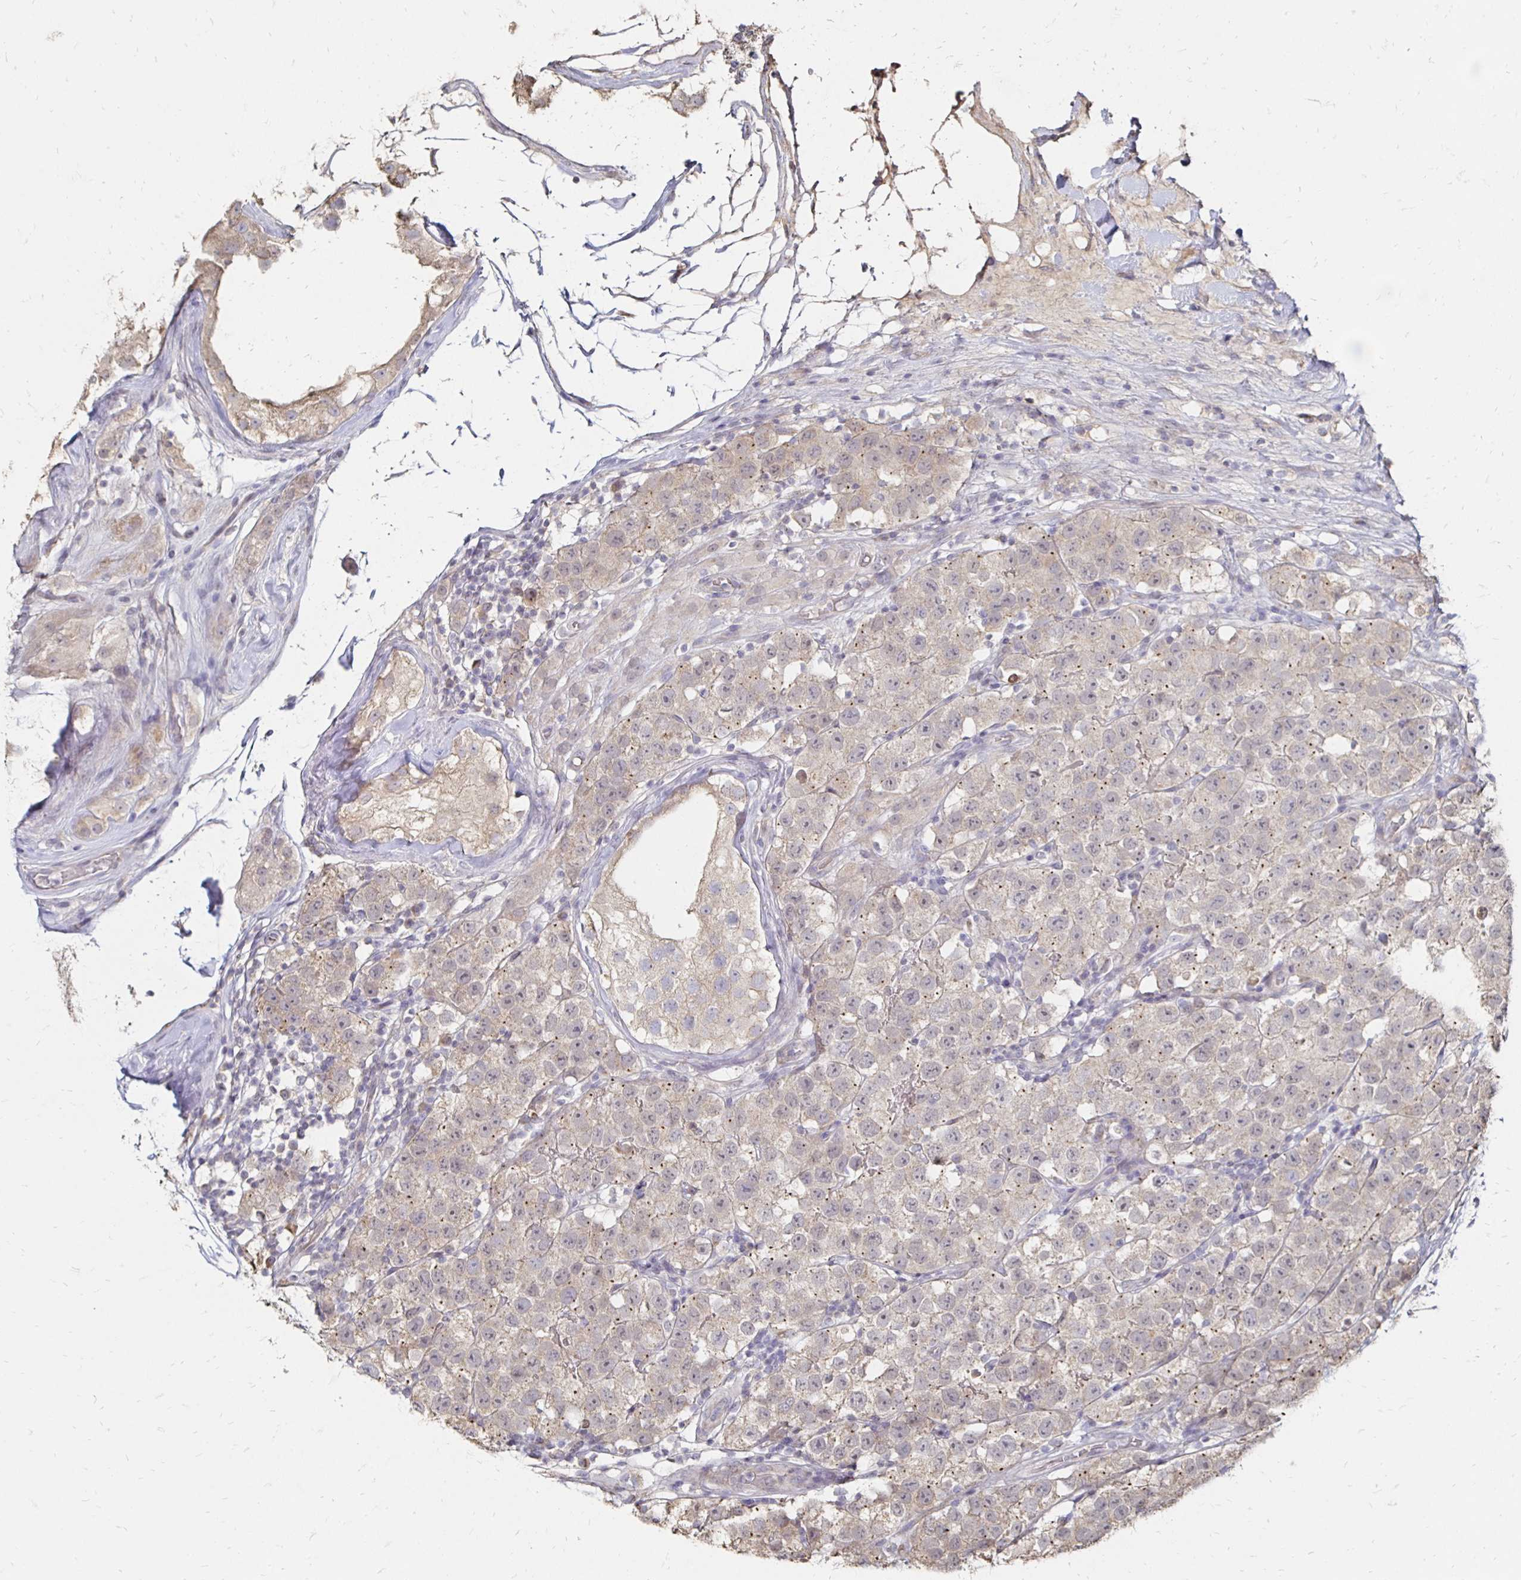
{"staining": {"intensity": "weak", "quantity": "<25%", "location": "cytoplasmic/membranous"}, "tissue": "testis cancer", "cell_type": "Tumor cells", "image_type": "cancer", "snomed": [{"axis": "morphology", "description": "Seminoma, NOS"}, {"axis": "topography", "description": "Testis"}], "caption": "Tumor cells are negative for protein expression in human seminoma (testis). (DAB immunohistochemistry with hematoxylin counter stain).", "gene": "ZNF727", "patient": {"sex": "male", "age": 34}}